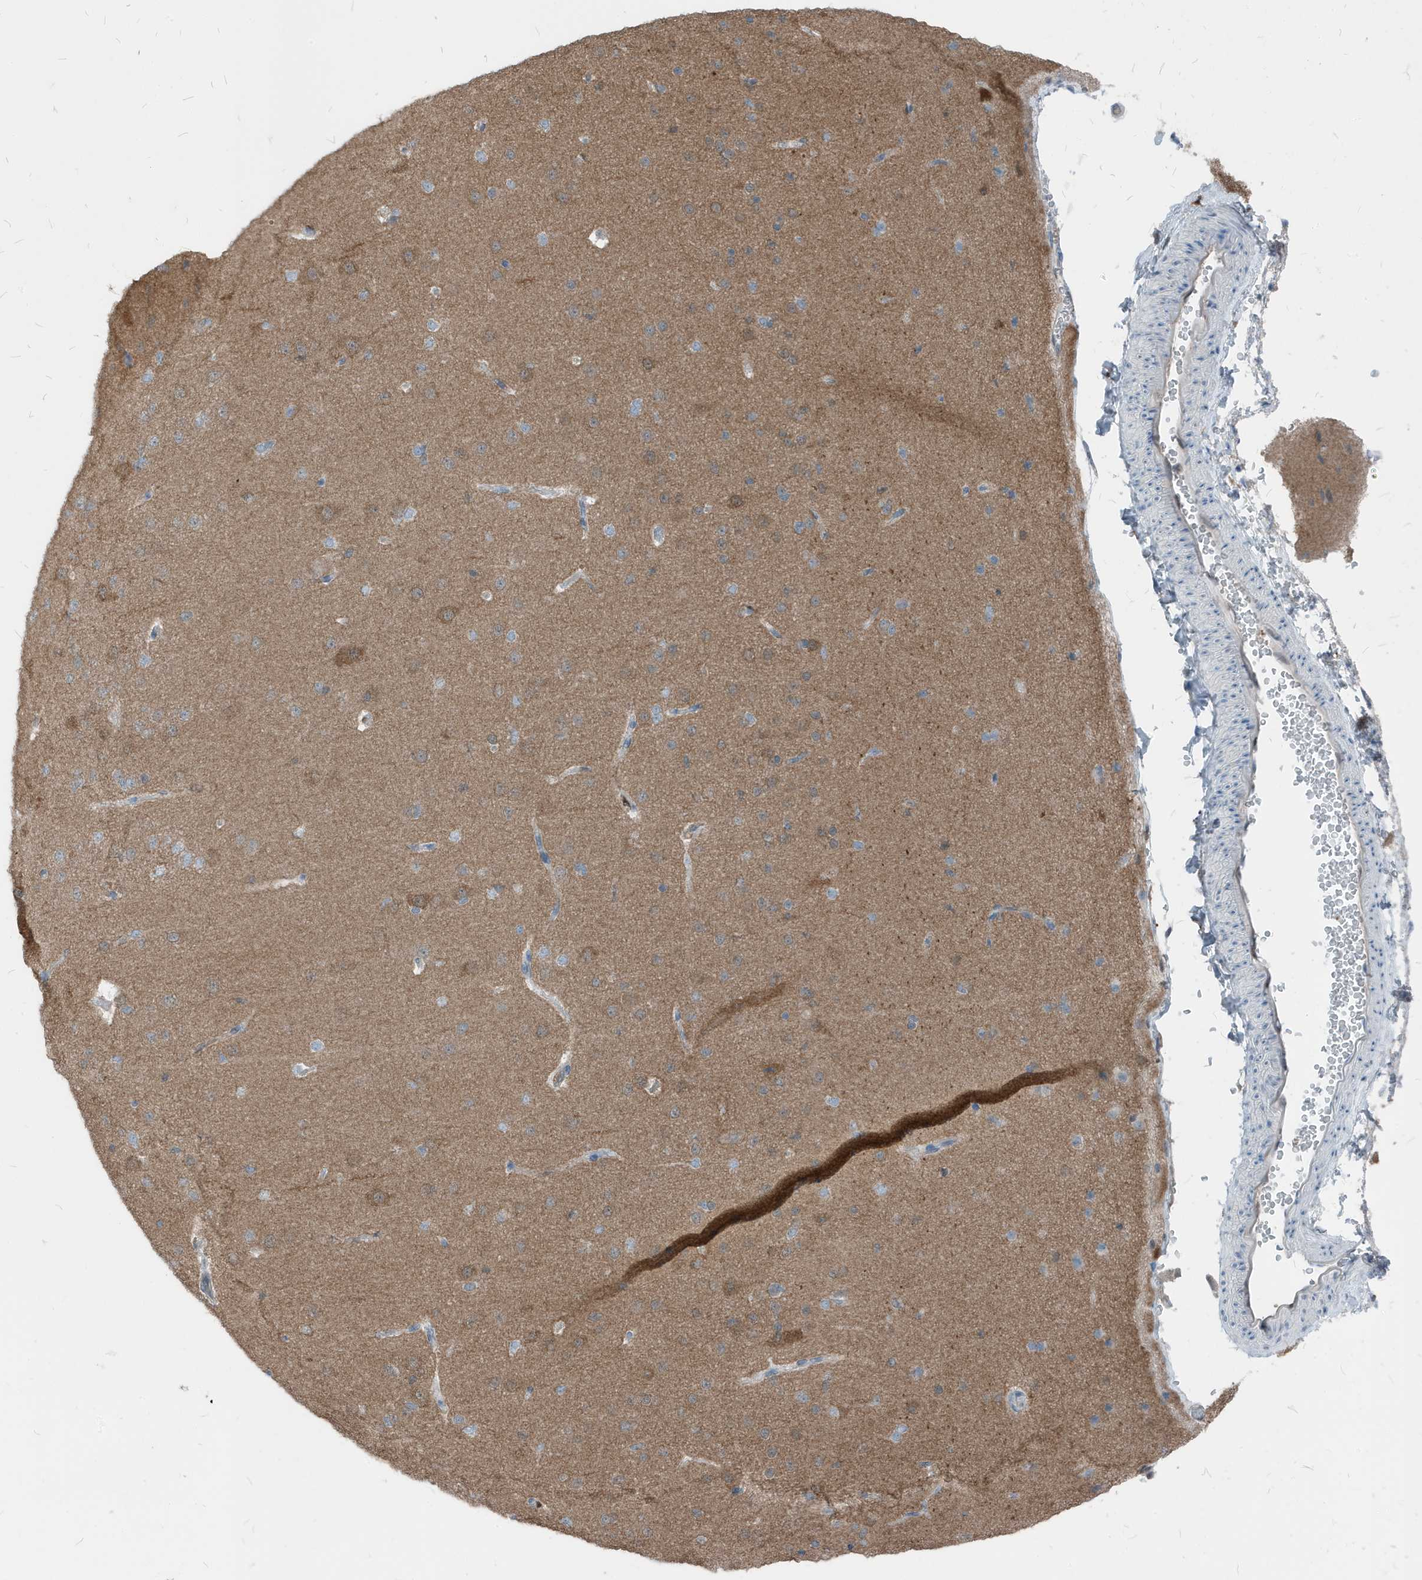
{"staining": {"intensity": "negative", "quantity": "none", "location": "none"}, "tissue": "cerebral cortex", "cell_type": "Endothelial cells", "image_type": "normal", "snomed": [{"axis": "morphology", "description": "Normal tissue, NOS"}, {"axis": "morphology", "description": "Developmental malformation"}, {"axis": "topography", "description": "Cerebral cortex"}], "caption": "There is no significant staining in endothelial cells of cerebral cortex. The staining was performed using DAB to visualize the protein expression in brown, while the nuclei were stained in blue with hematoxylin (Magnification: 20x).", "gene": "NCOA7", "patient": {"sex": "female", "age": 30}}